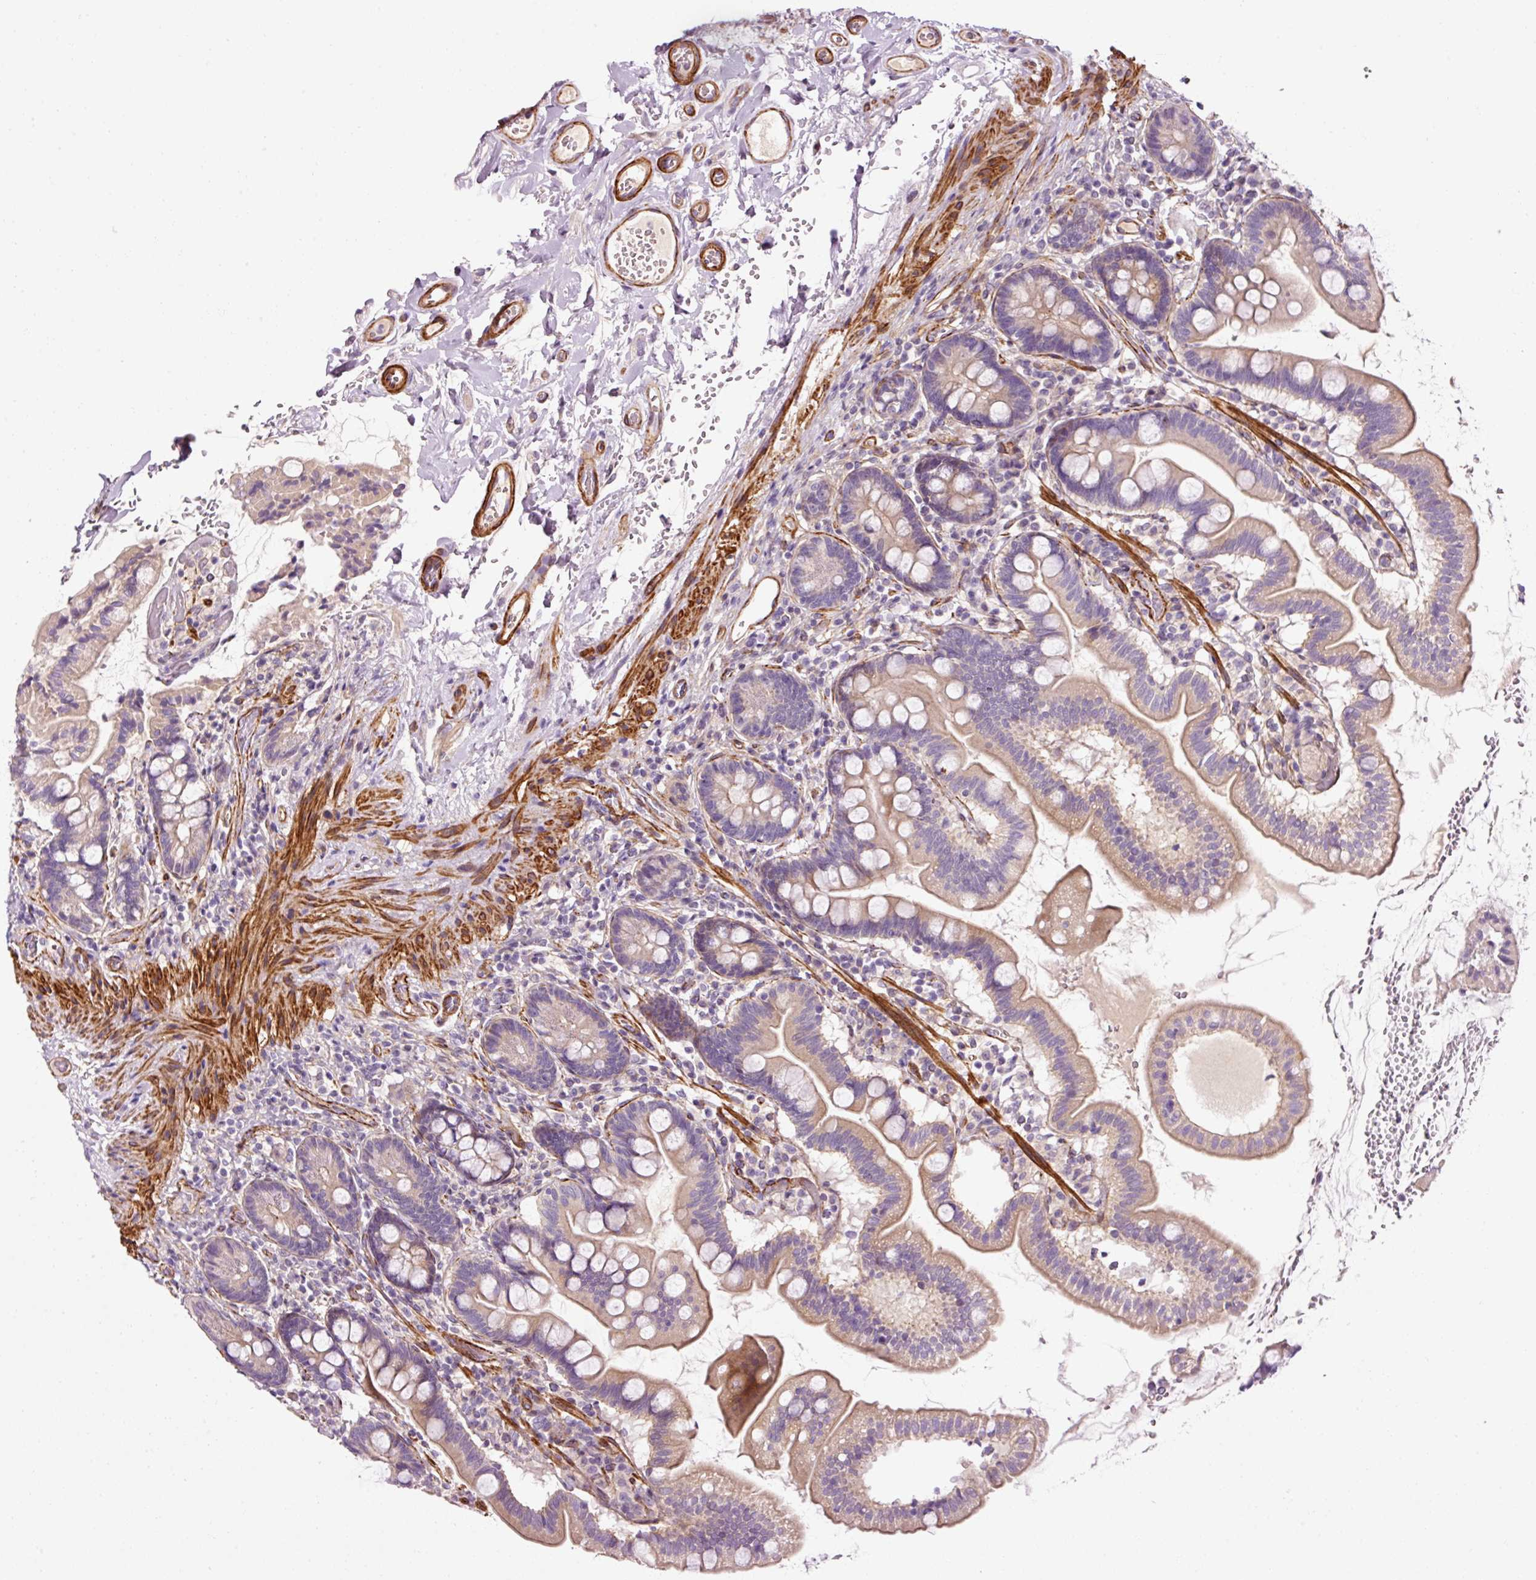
{"staining": {"intensity": "weak", "quantity": "25%-75%", "location": "cytoplasmic/membranous"}, "tissue": "small intestine", "cell_type": "Glandular cells", "image_type": "normal", "snomed": [{"axis": "morphology", "description": "Normal tissue, NOS"}, {"axis": "topography", "description": "Small intestine"}], "caption": "This micrograph displays IHC staining of normal small intestine, with low weak cytoplasmic/membranous expression in approximately 25%-75% of glandular cells.", "gene": "ANKRD20A1", "patient": {"sex": "female", "age": 64}}